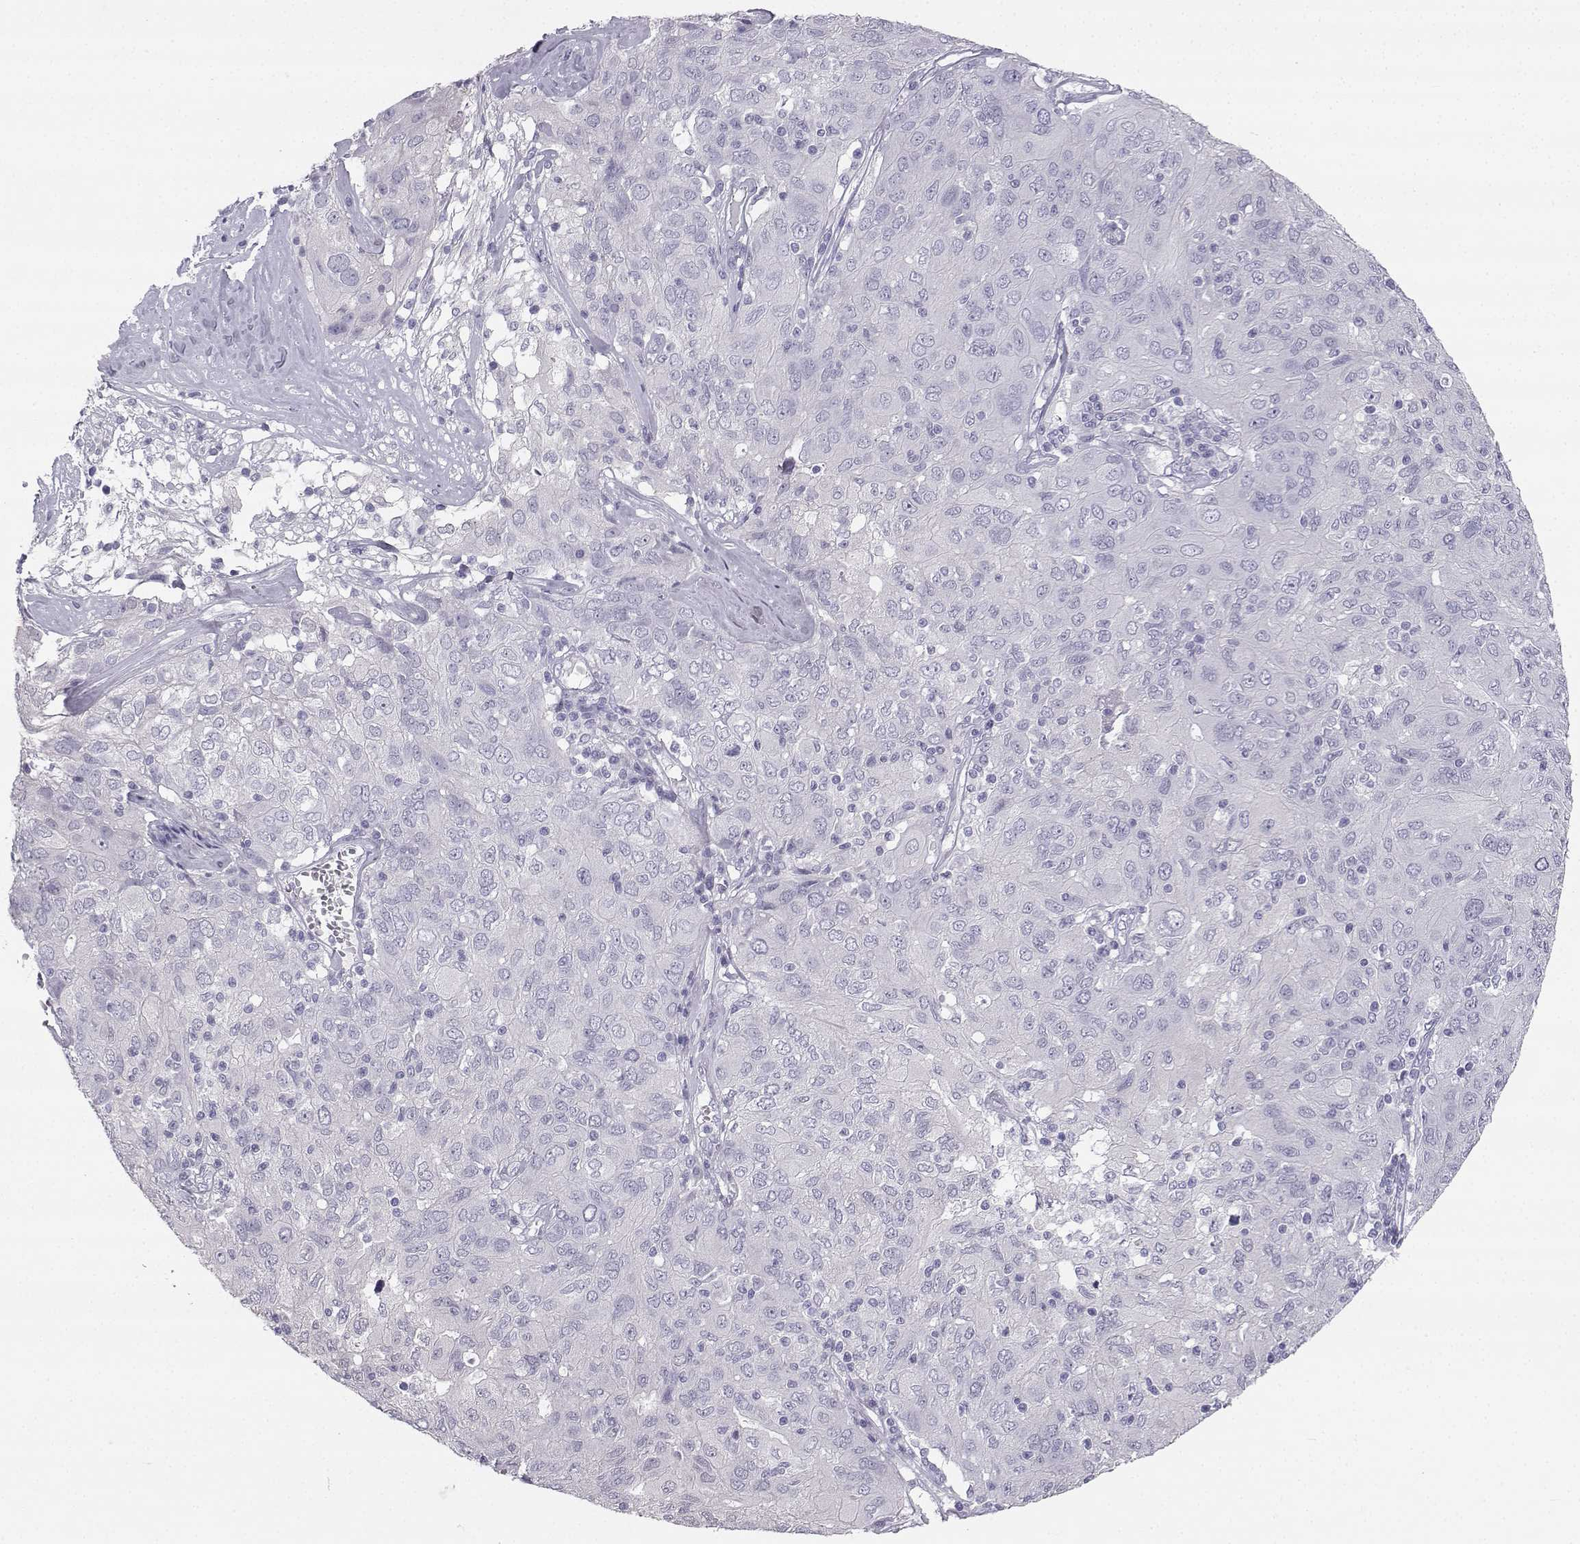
{"staining": {"intensity": "negative", "quantity": "none", "location": "none"}, "tissue": "ovarian cancer", "cell_type": "Tumor cells", "image_type": "cancer", "snomed": [{"axis": "morphology", "description": "Carcinoma, endometroid"}, {"axis": "topography", "description": "Ovary"}], "caption": "The photomicrograph exhibits no staining of tumor cells in ovarian endometroid carcinoma.", "gene": "SYCE1", "patient": {"sex": "female", "age": 50}}